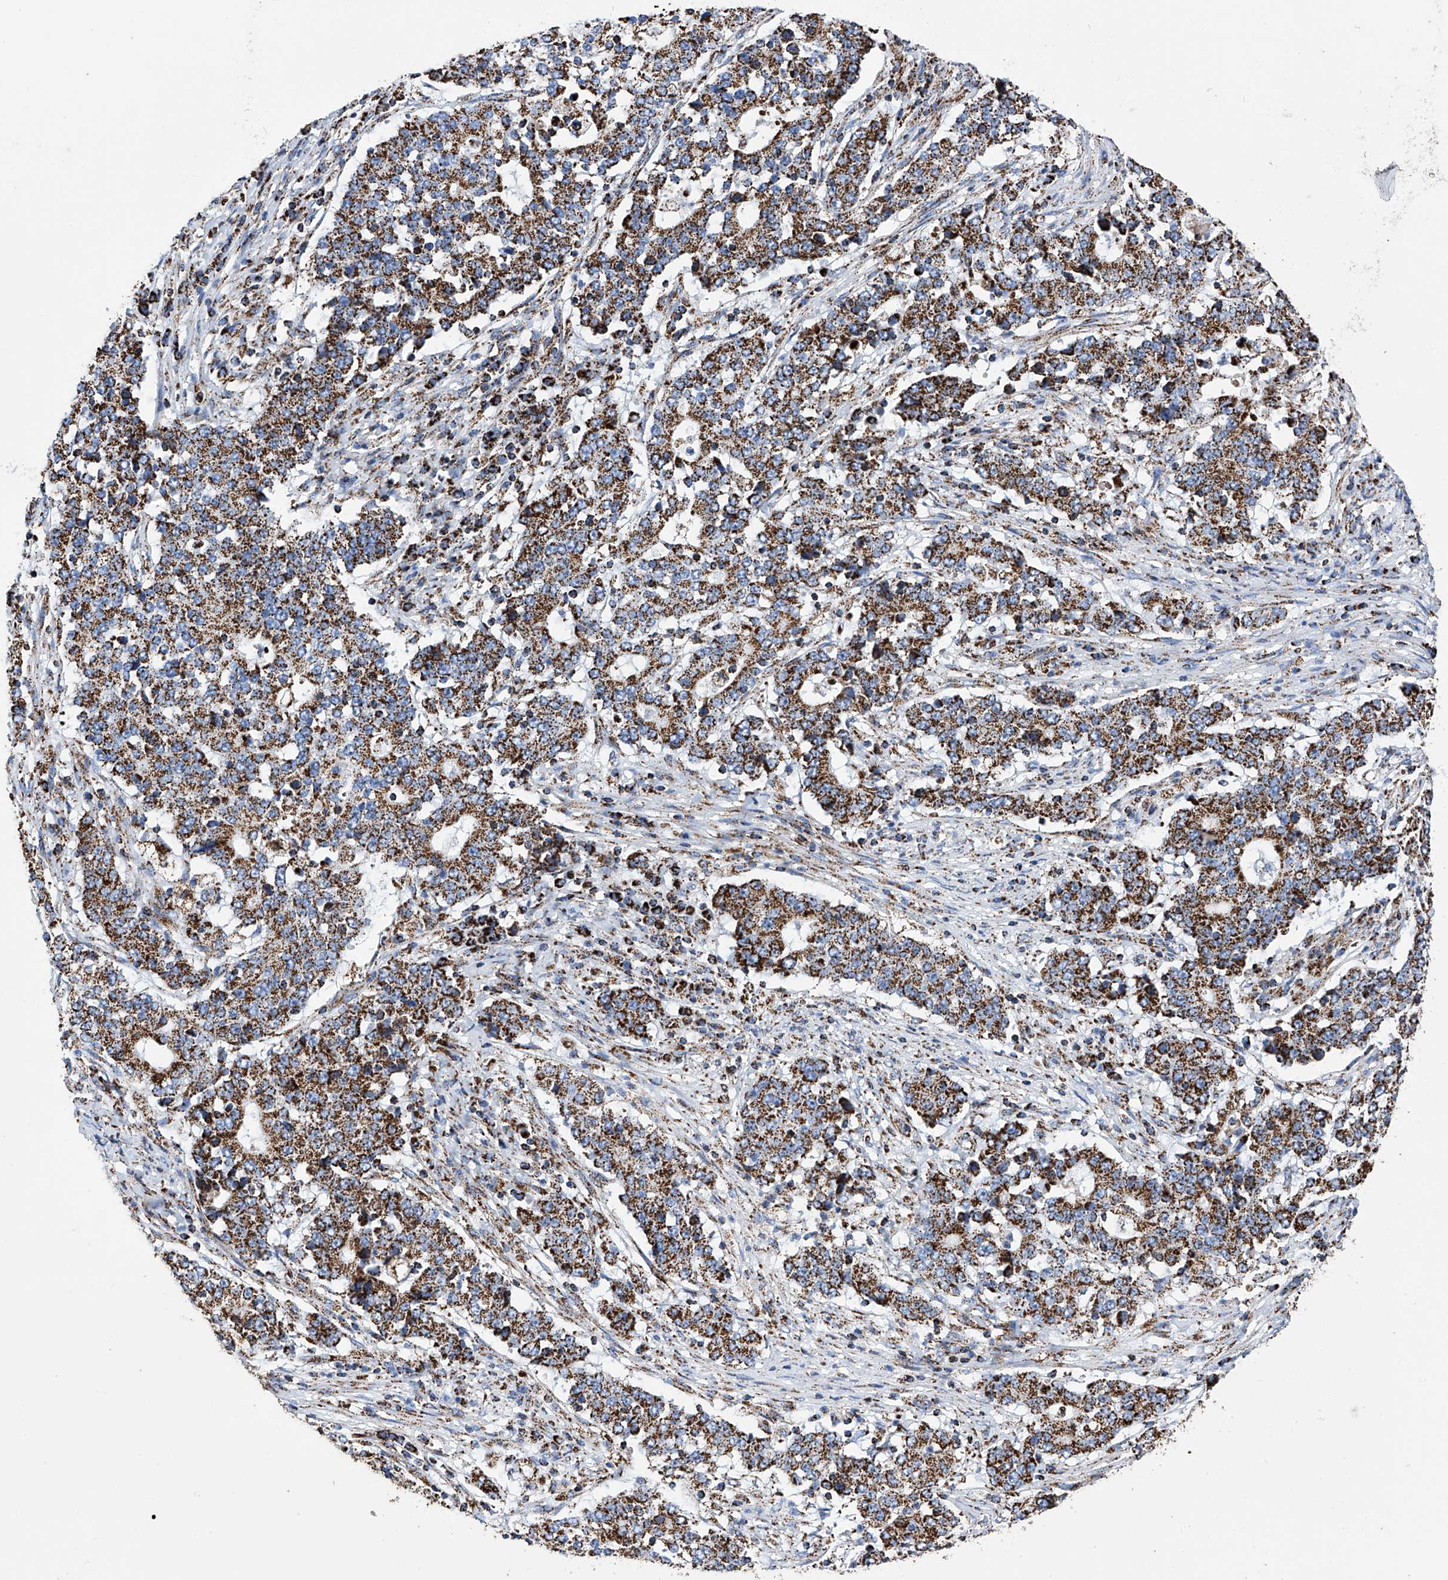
{"staining": {"intensity": "strong", "quantity": ">75%", "location": "cytoplasmic/membranous"}, "tissue": "stomach cancer", "cell_type": "Tumor cells", "image_type": "cancer", "snomed": [{"axis": "morphology", "description": "Adenocarcinoma, NOS"}, {"axis": "topography", "description": "Stomach"}], "caption": "Stomach cancer (adenocarcinoma) stained with a protein marker demonstrates strong staining in tumor cells.", "gene": "ATP5PF", "patient": {"sex": "male", "age": 59}}